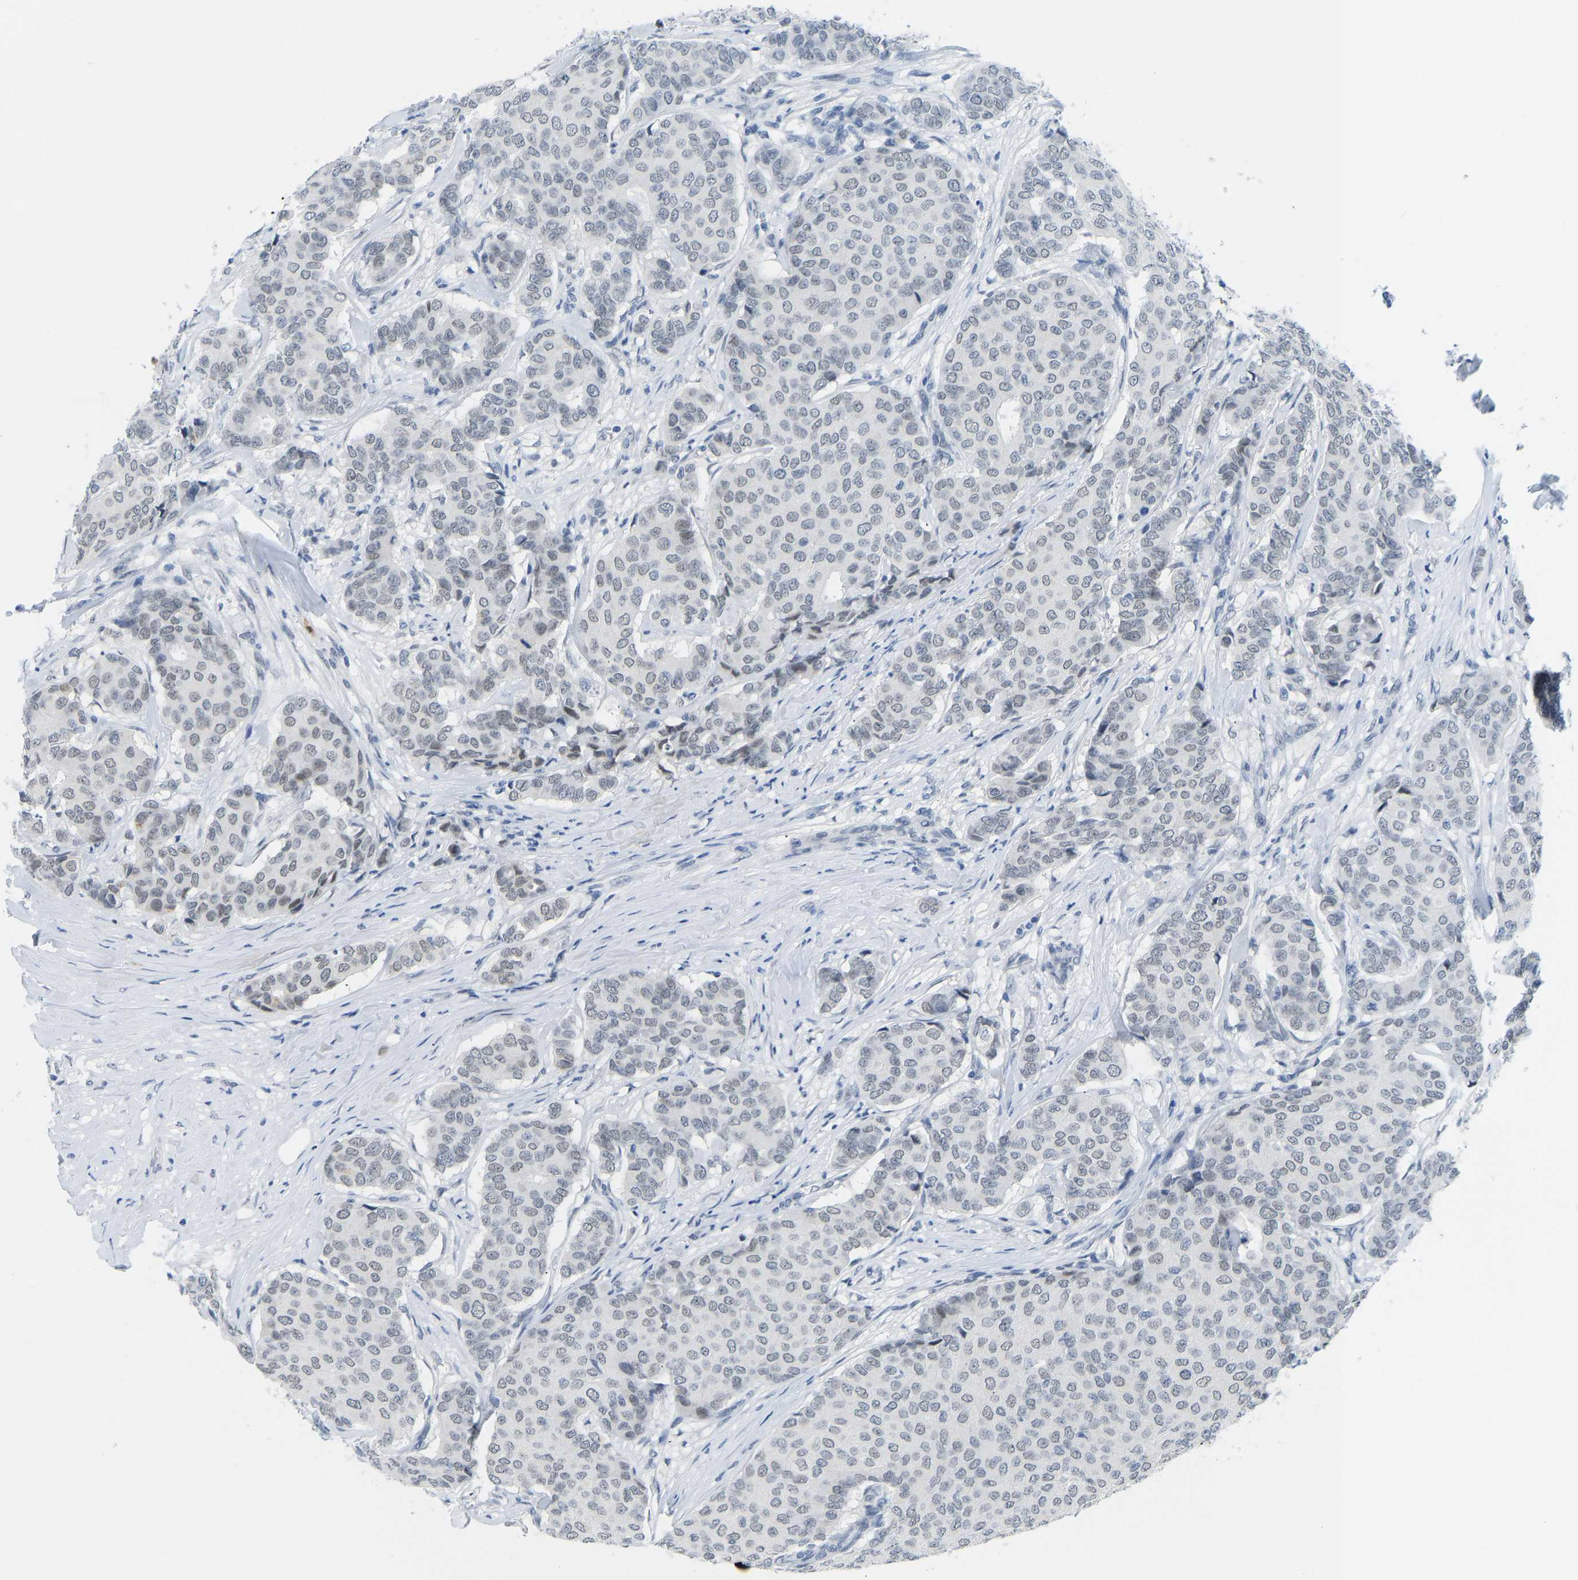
{"staining": {"intensity": "negative", "quantity": "none", "location": "none"}, "tissue": "breast cancer", "cell_type": "Tumor cells", "image_type": "cancer", "snomed": [{"axis": "morphology", "description": "Duct carcinoma"}, {"axis": "topography", "description": "Breast"}], "caption": "The image demonstrates no staining of tumor cells in breast intraductal carcinoma.", "gene": "TXNDC2", "patient": {"sex": "female", "age": 75}}